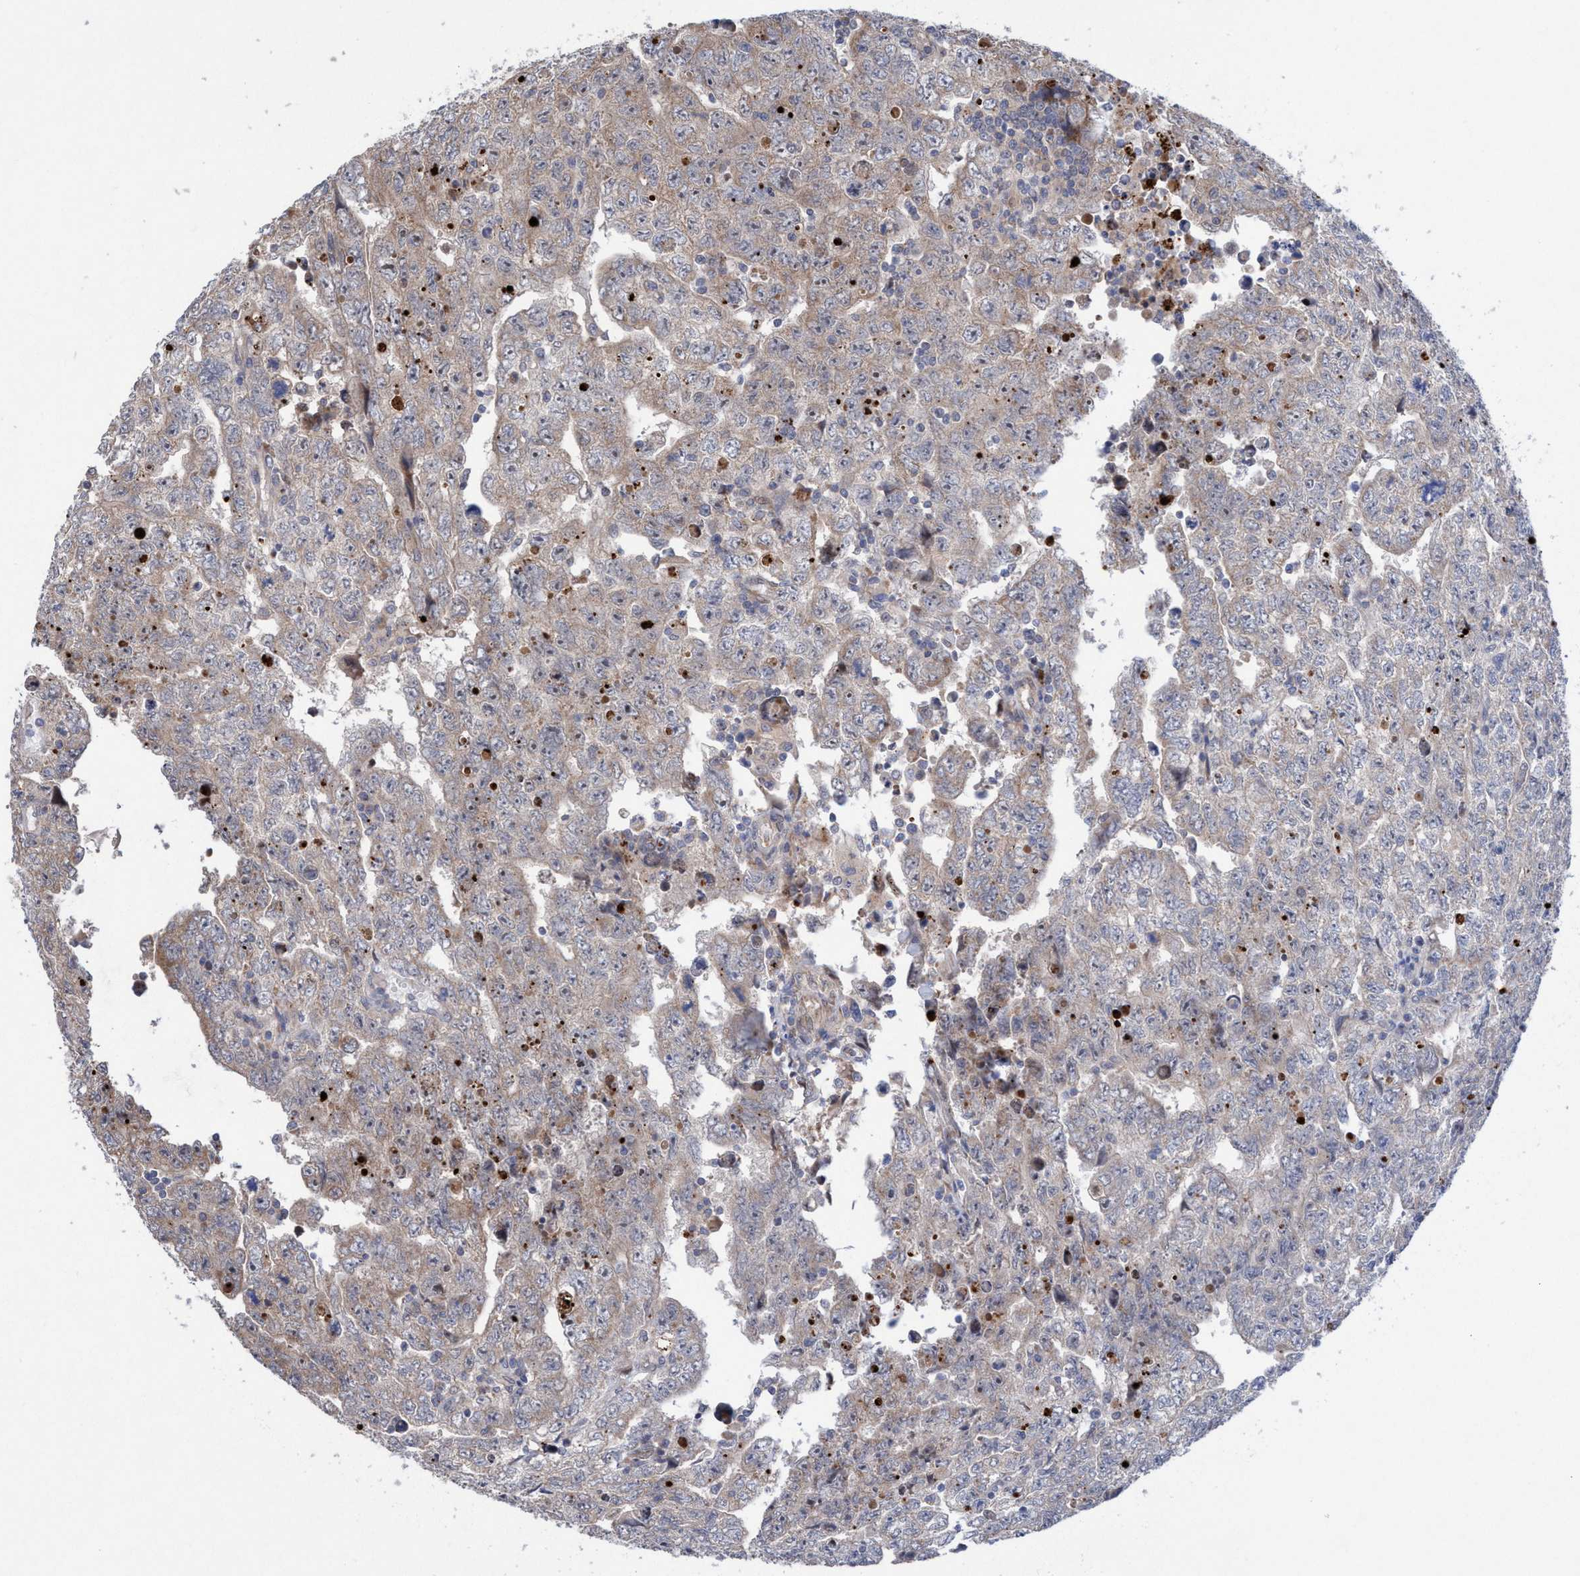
{"staining": {"intensity": "weak", "quantity": ">75%", "location": "cytoplasmic/membranous,nuclear"}, "tissue": "testis cancer", "cell_type": "Tumor cells", "image_type": "cancer", "snomed": [{"axis": "morphology", "description": "Carcinoma, Embryonal, NOS"}, {"axis": "topography", "description": "Testis"}], "caption": "Immunohistochemistry (IHC) image of human embryonal carcinoma (testis) stained for a protein (brown), which demonstrates low levels of weak cytoplasmic/membranous and nuclear positivity in approximately >75% of tumor cells.", "gene": "P2RY14", "patient": {"sex": "male", "age": 28}}